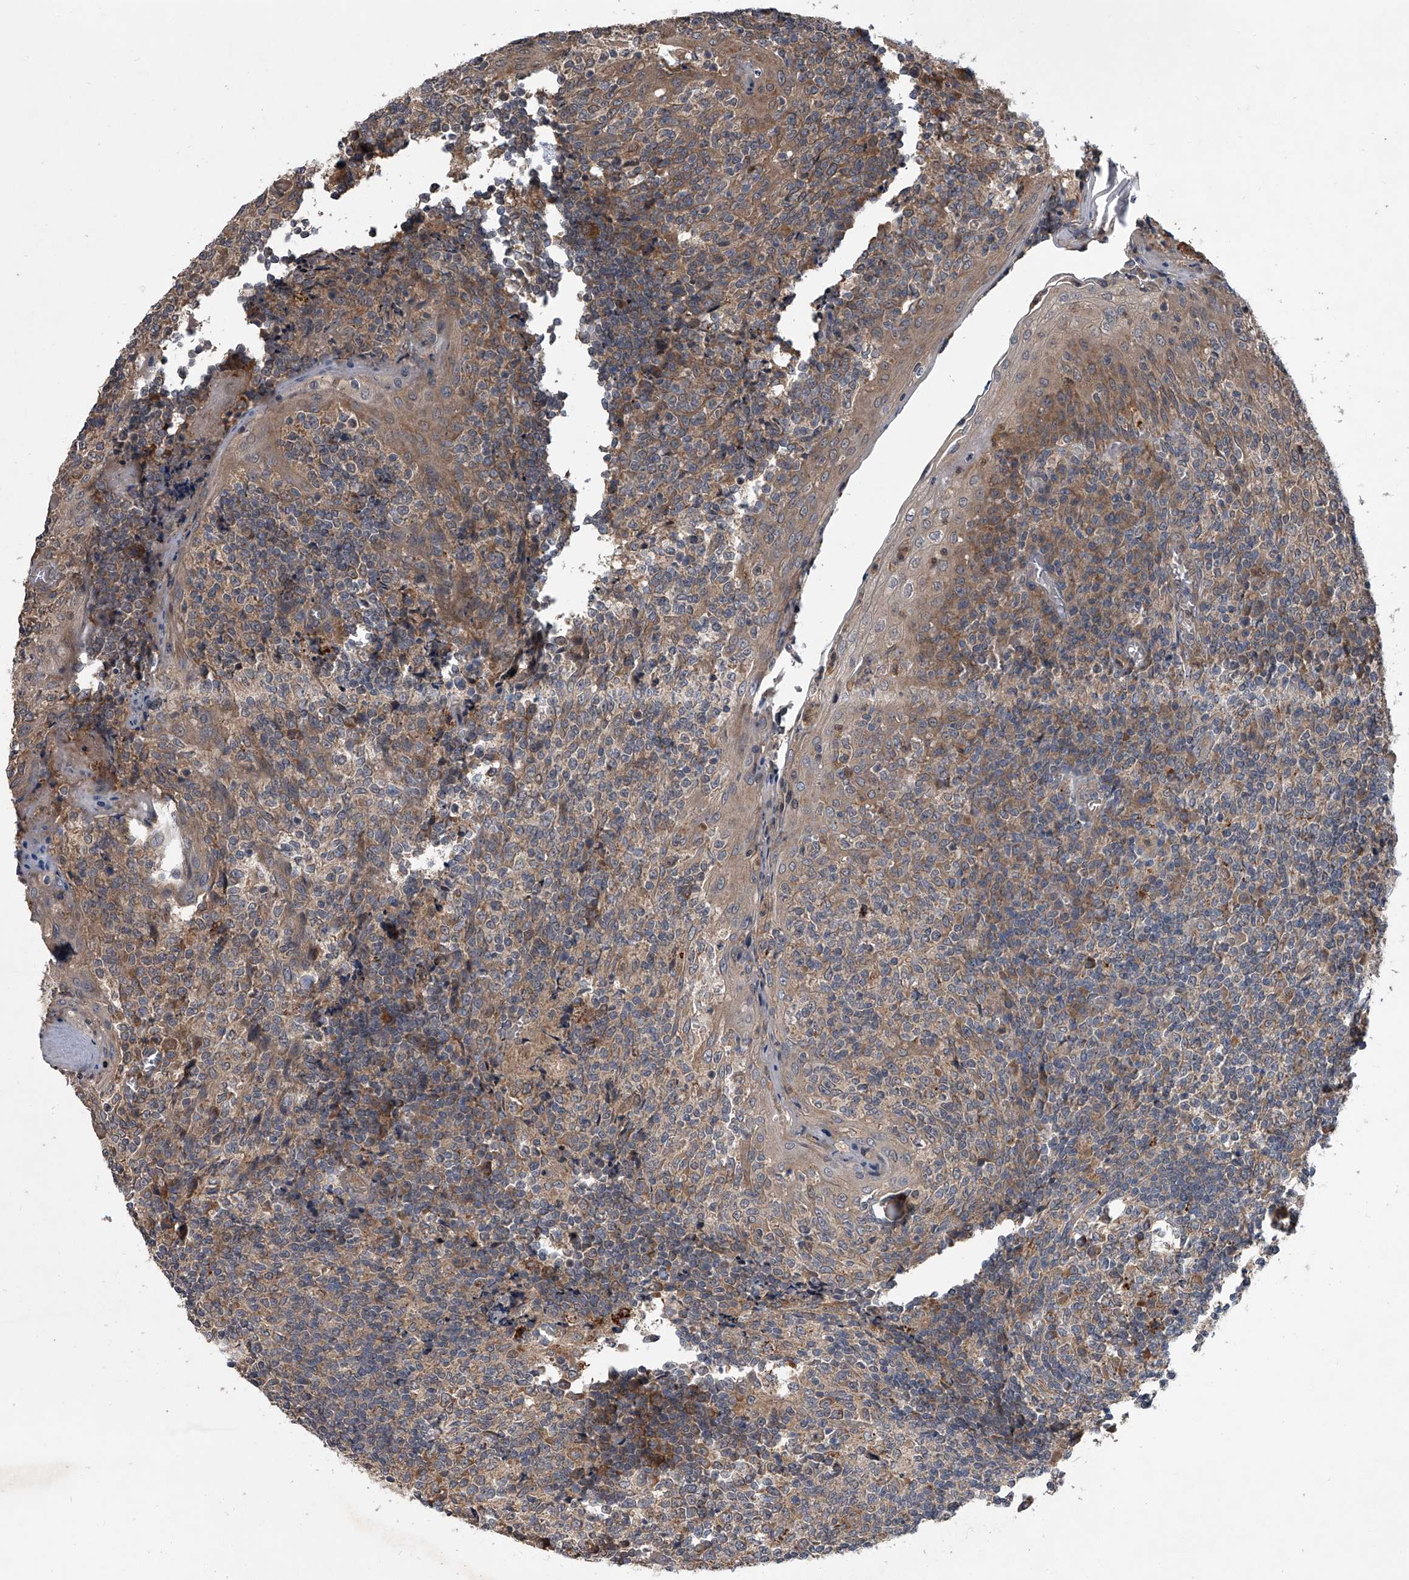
{"staining": {"intensity": "moderate", "quantity": "<25%", "location": "cytoplasmic/membranous"}, "tissue": "tonsil", "cell_type": "Germinal center cells", "image_type": "normal", "snomed": [{"axis": "morphology", "description": "Normal tissue, NOS"}, {"axis": "topography", "description": "Tonsil"}], "caption": "High-power microscopy captured an immunohistochemistry photomicrograph of benign tonsil, revealing moderate cytoplasmic/membranous expression in approximately <25% of germinal center cells.", "gene": "GEMIN8", "patient": {"sex": "female", "age": 19}}